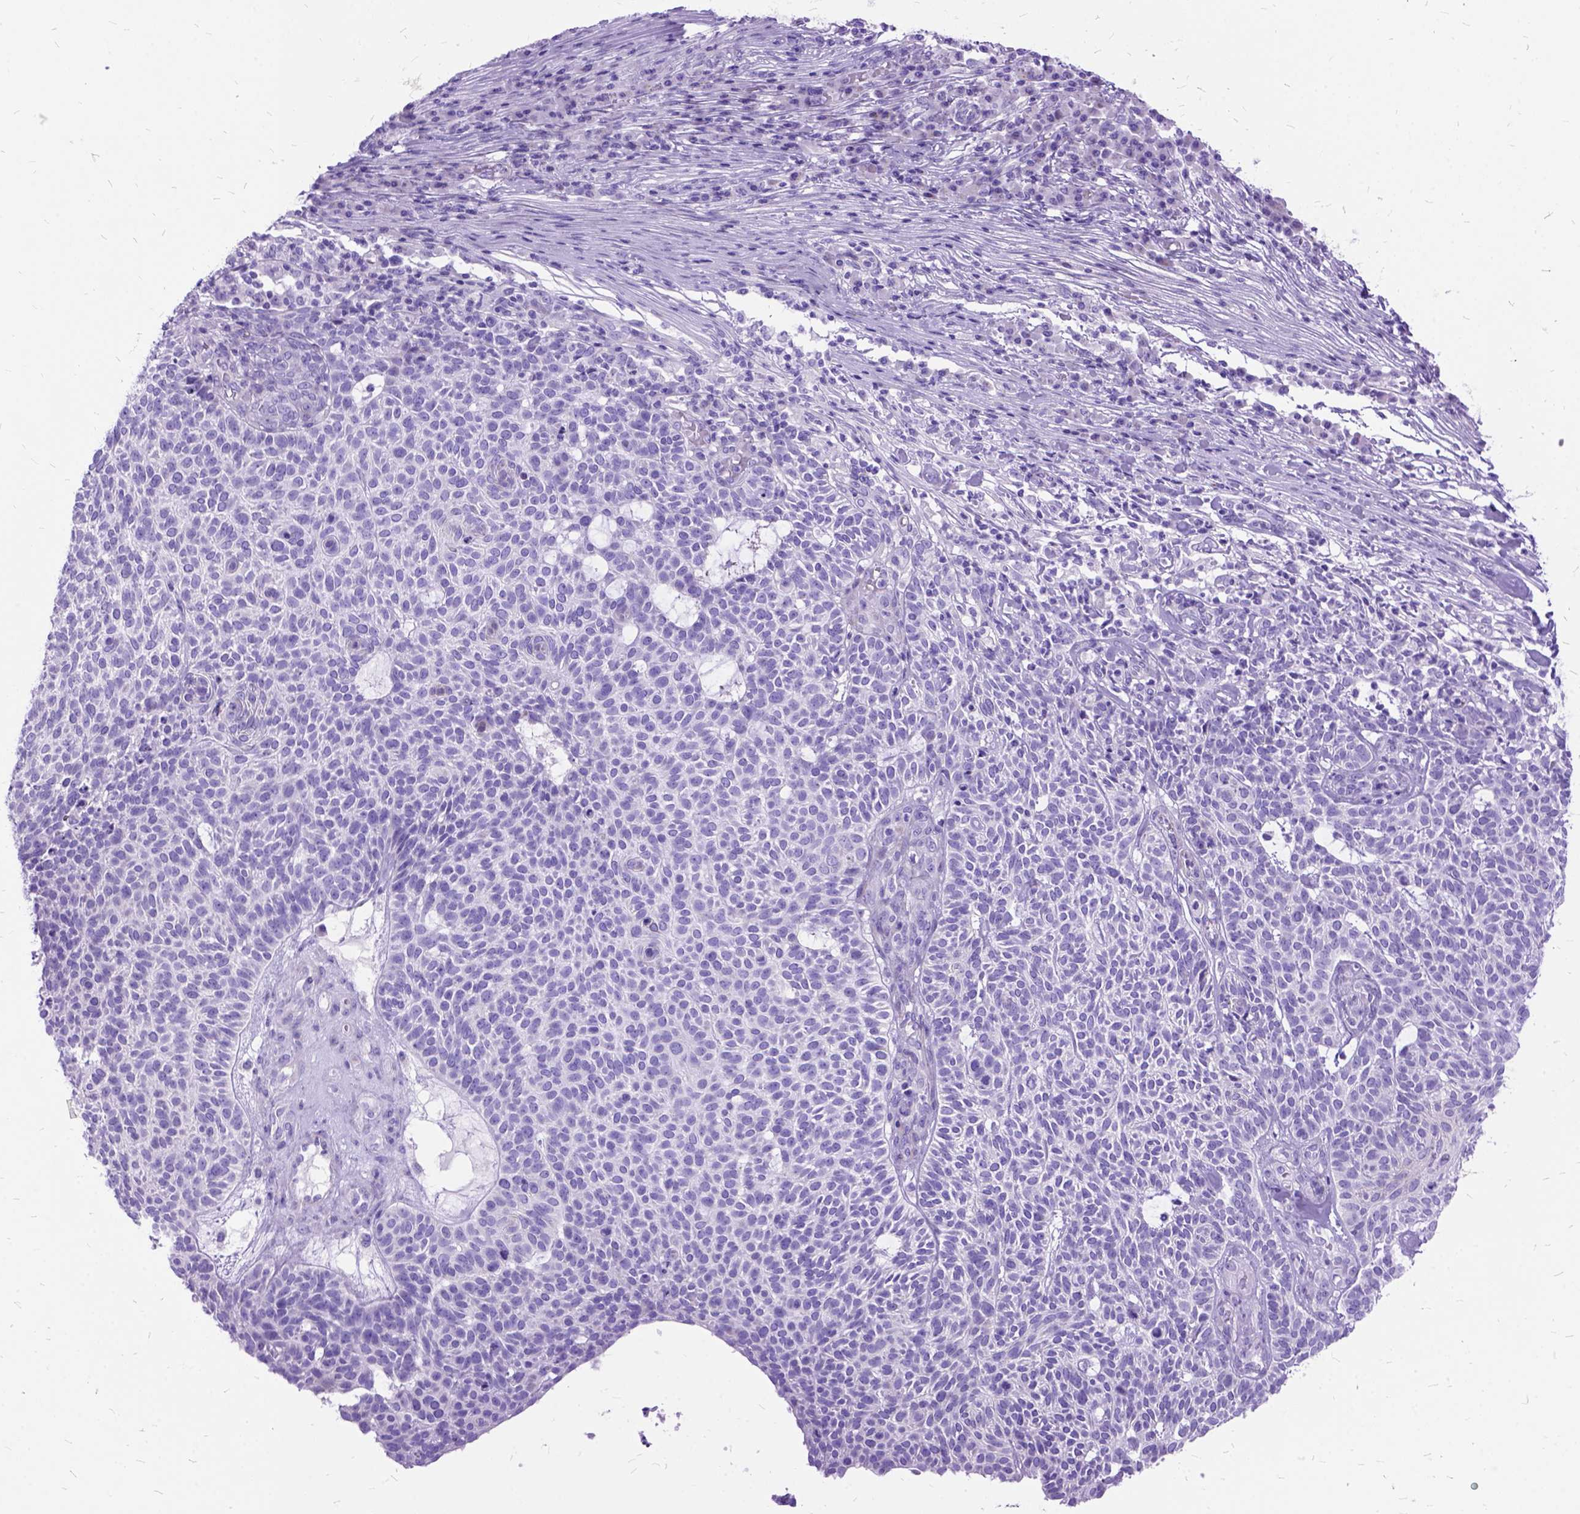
{"staining": {"intensity": "negative", "quantity": "none", "location": "none"}, "tissue": "skin cancer", "cell_type": "Tumor cells", "image_type": "cancer", "snomed": [{"axis": "morphology", "description": "Squamous cell carcinoma, NOS"}, {"axis": "topography", "description": "Skin"}], "caption": "Tumor cells are negative for brown protein staining in skin cancer. (Brightfield microscopy of DAB IHC at high magnification).", "gene": "DNAH2", "patient": {"sex": "female", "age": 90}}